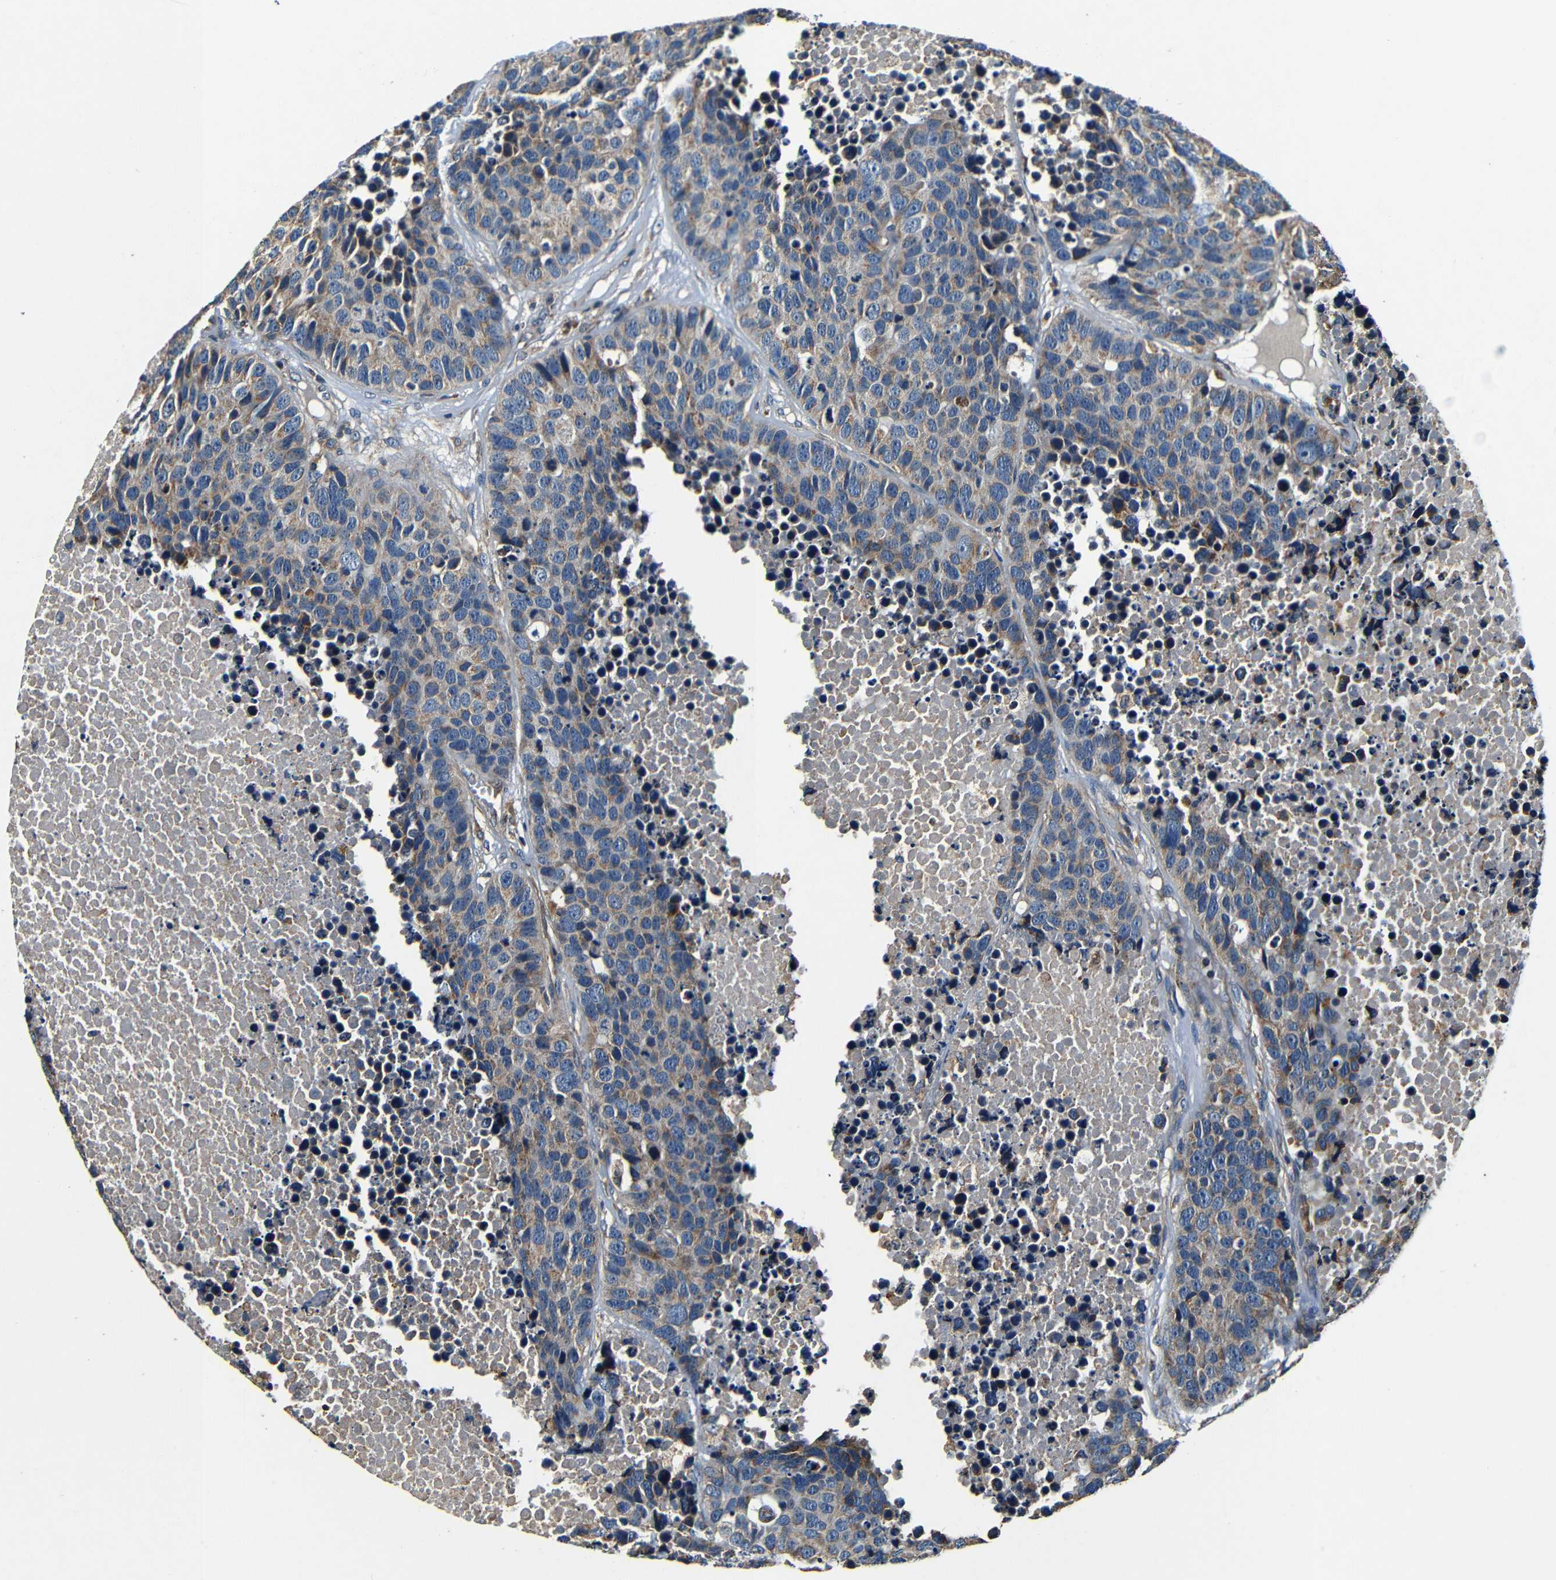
{"staining": {"intensity": "moderate", "quantity": "25%-75%", "location": "cytoplasmic/membranous"}, "tissue": "carcinoid", "cell_type": "Tumor cells", "image_type": "cancer", "snomed": [{"axis": "morphology", "description": "Carcinoid, malignant, NOS"}, {"axis": "topography", "description": "Lung"}], "caption": "Brown immunohistochemical staining in carcinoid exhibits moderate cytoplasmic/membranous positivity in approximately 25%-75% of tumor cells.", "gene": "MTX1", "patient": {"sex": "male", "age": 60}}